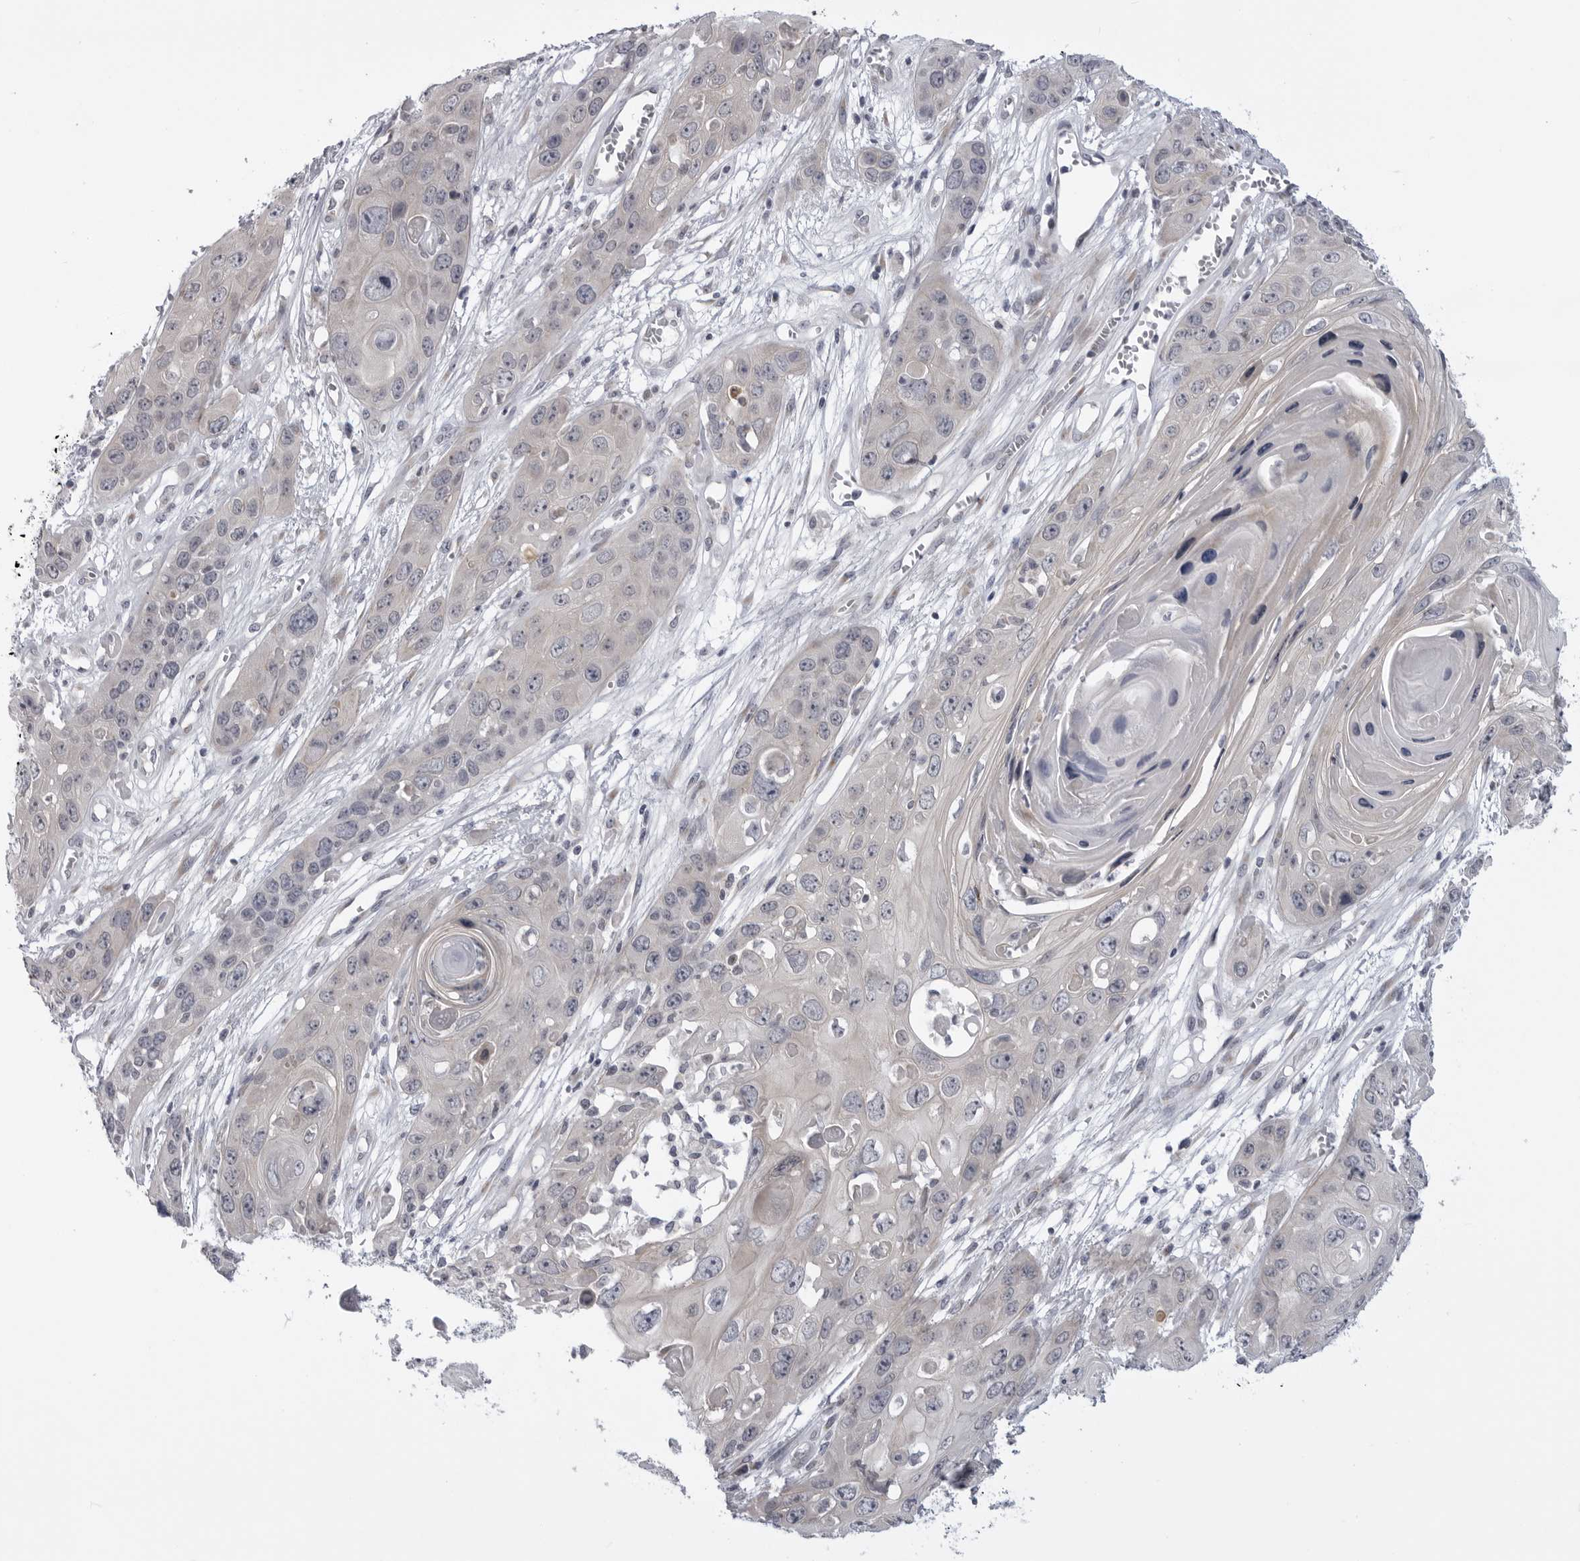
{"staining": {"intensity": "negative", "quantity": "none", "location": "none"}, "tissue": "skin cancer", "cell_type": "Tumor cells", "image_type": "cancer", "snomed": [{"axis": "morphology", "description": "Squamous cell carcinoma, NOS"}, {"axis": "topography", "description": "Skin"}], "caption": "Squamous cell carcinoma (skin) was stained to show a protein in brown. There is no significant staining in tumor cells.", "gene": "LRRC45", "patient": {"sex": "male", "age": 55}}